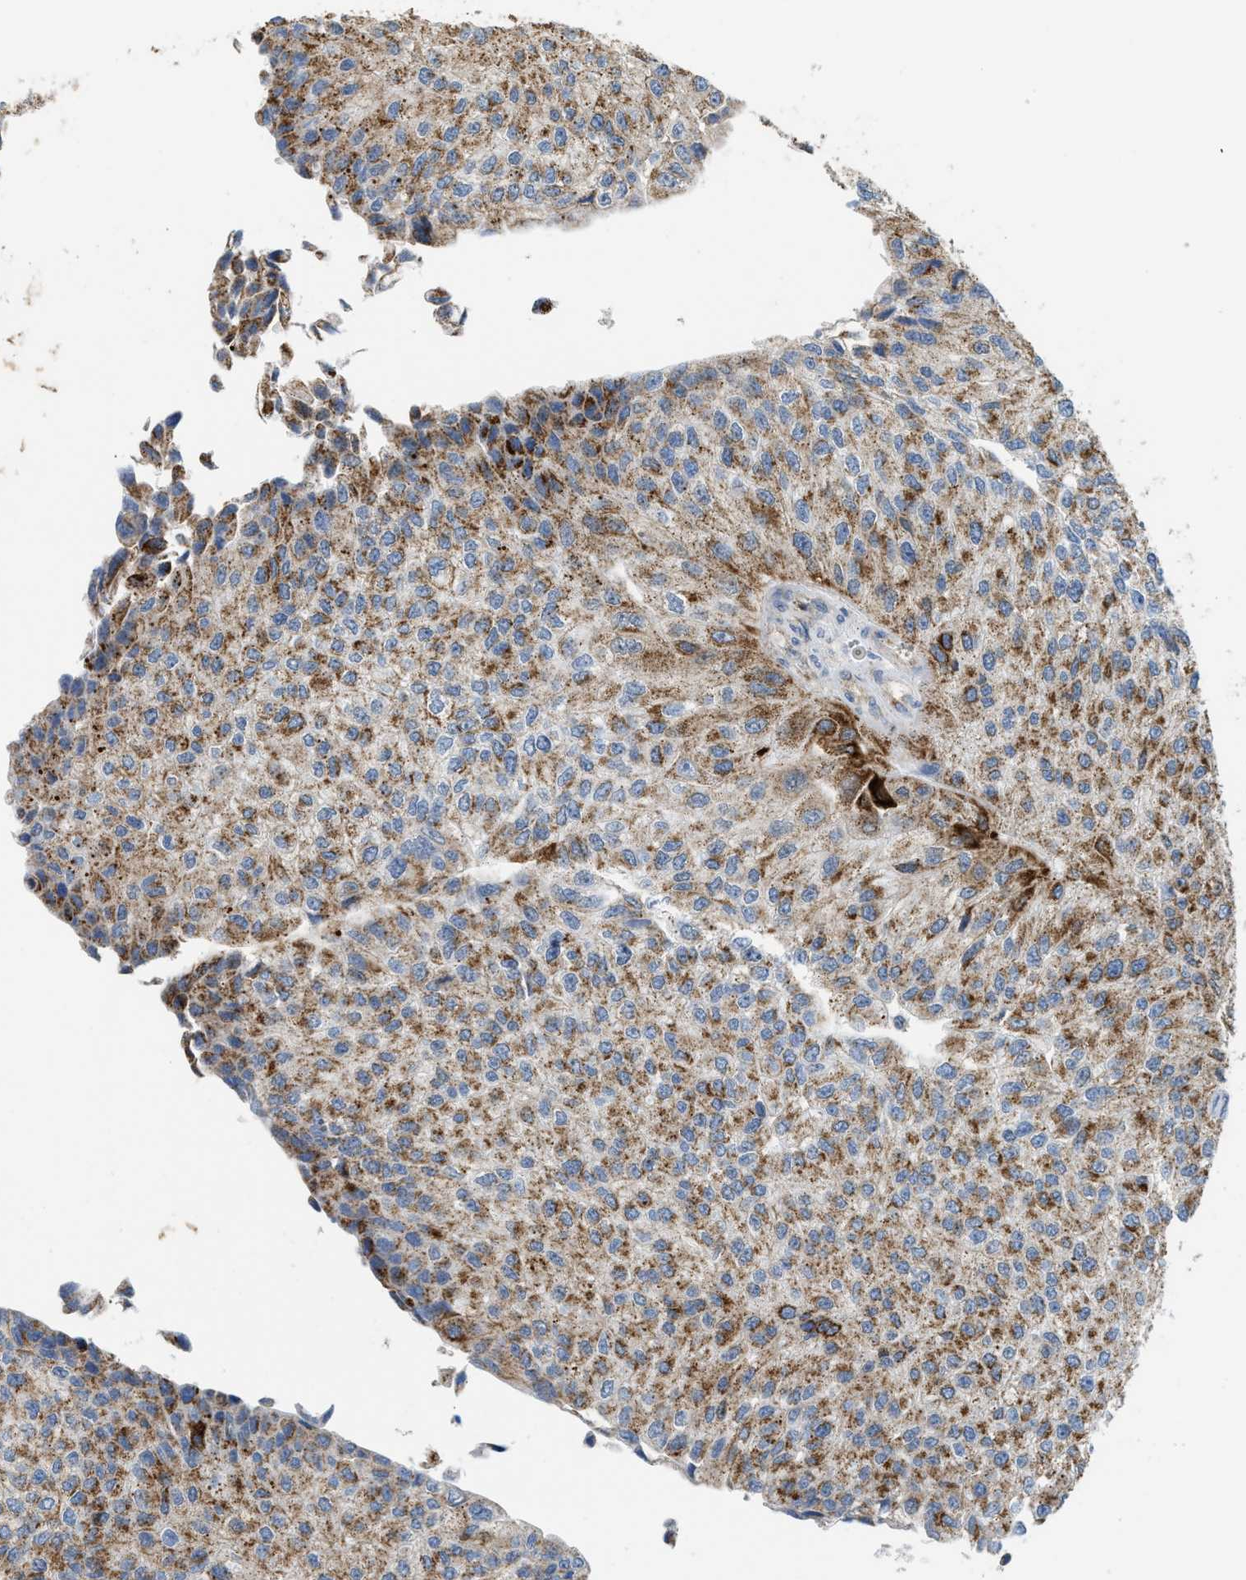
{"staining": {"intensity": "moderate", "quantity": ">75%", "location": "cytoplasmic/membranous"}, "tissue": "urothelial cancer", "cell_type": "Tumor cells", "image_type": "cancer", "snomed": [{"axis": "morphology", "description": "Urothelial carcinoma, High grade"}, {"axis": "topography", "description": "Kidney"}, {"axis": "topography", "description": "Urinary bladder"}], "caption": "This micrograph demonstrates IHC staining of urothelial cancer, with medium moderate cytoplasmic/membranous positivity in approximately >75% of tumor cells.", "gene": "GOT2", "patient": {"sex": "male", "age": 77}}